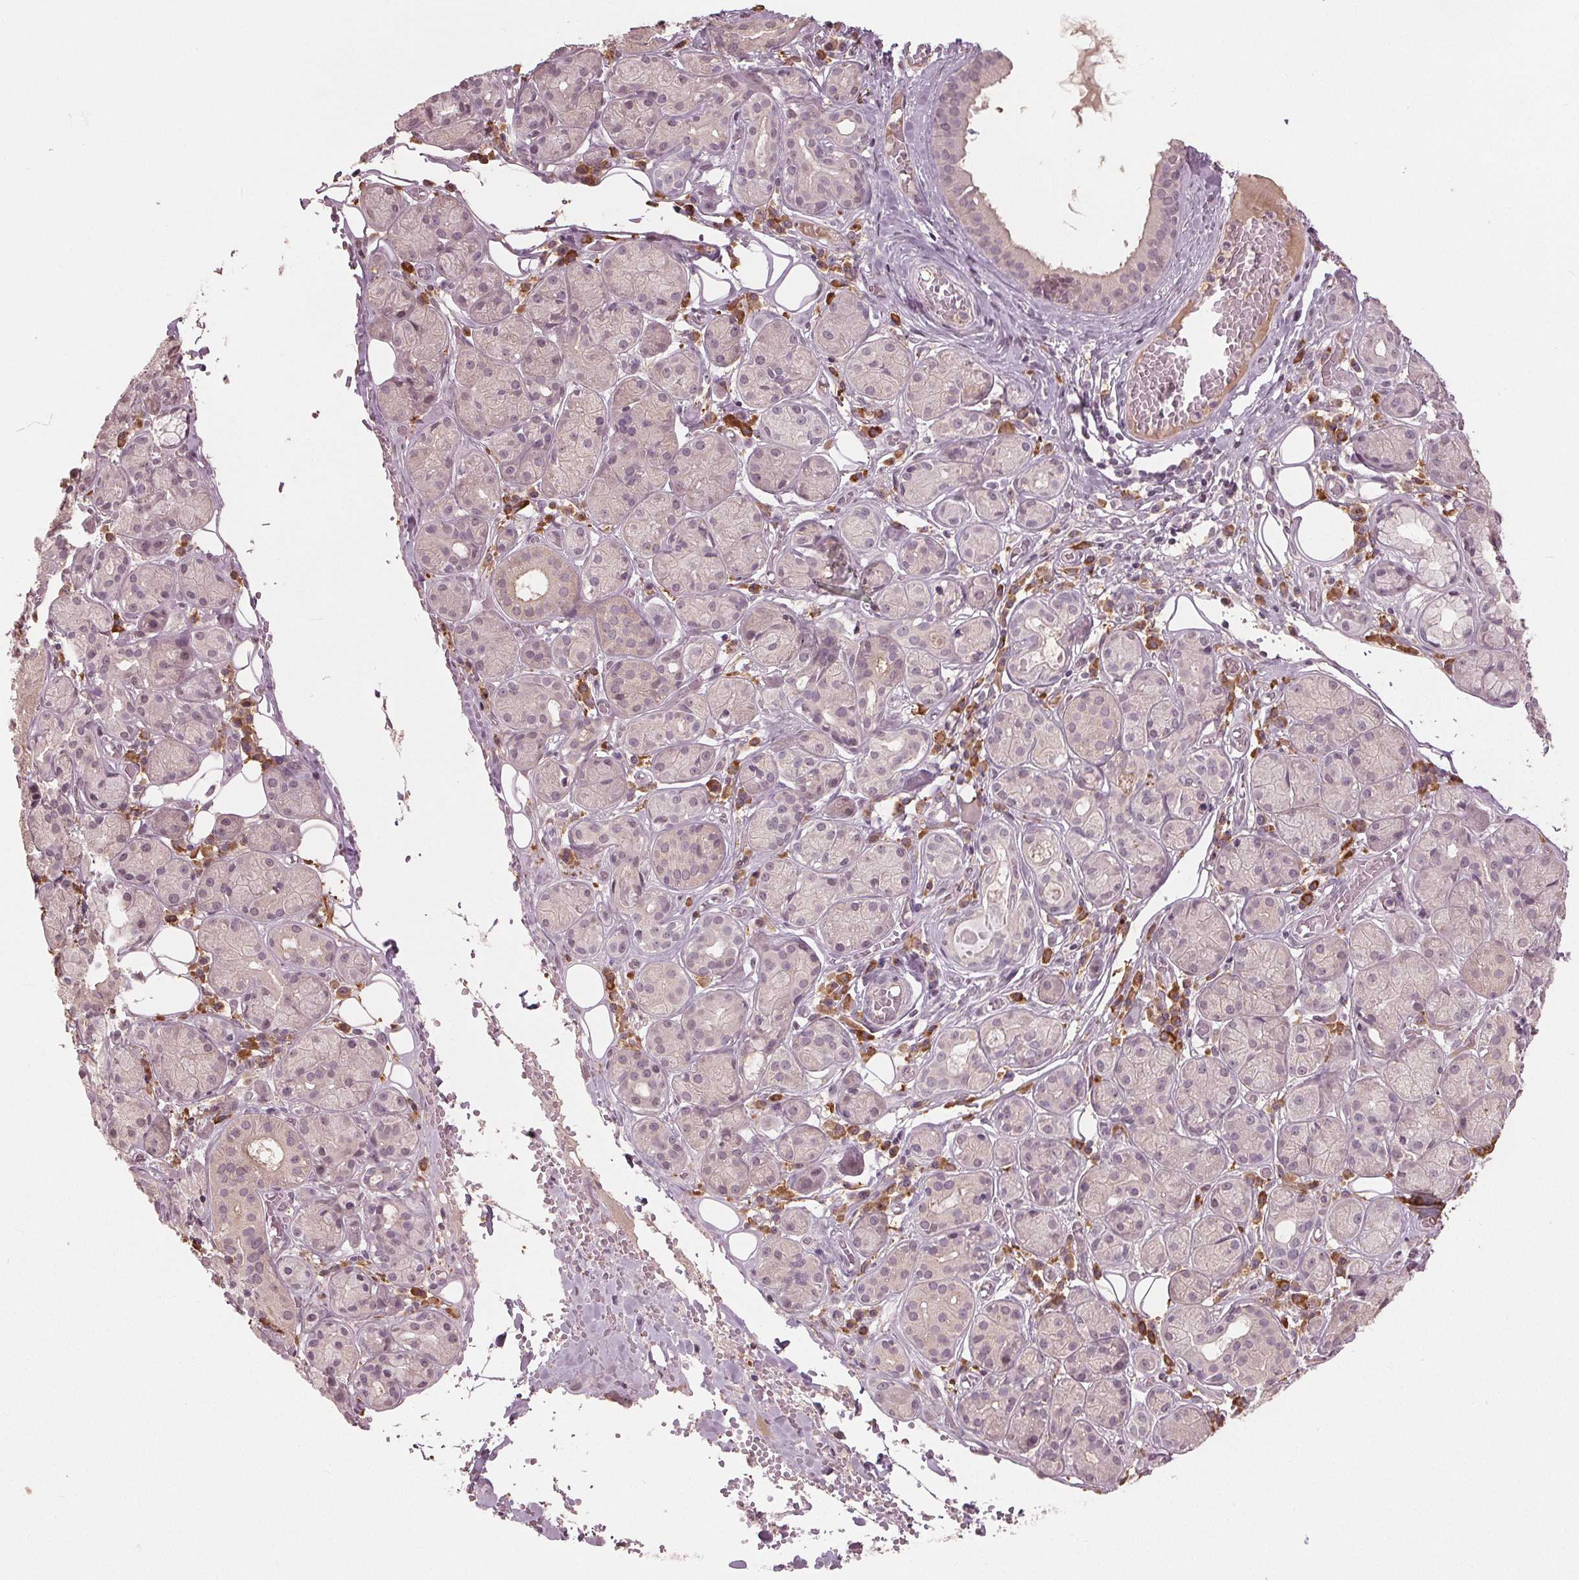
{"staining": {"intensity": "negative", "quantity": "none", "location": "none"}, "tissue": "salivary gland", "cell_type": "Glandular cells", "image_type": "normal", "snomed": [{"axis": "morphology", "description": "Normal tissue, NOS"}, {"axis": "topography", "description": "Salivary gland"}, {"axis": "topography", "description": "Peripheral nerve tissue"}], "caption": "The IHC histopathology image has no significant staining in glandular cells of salivary gland.", "gene": "CXCL16", "patient": {"sex": "male", "age": 71}}